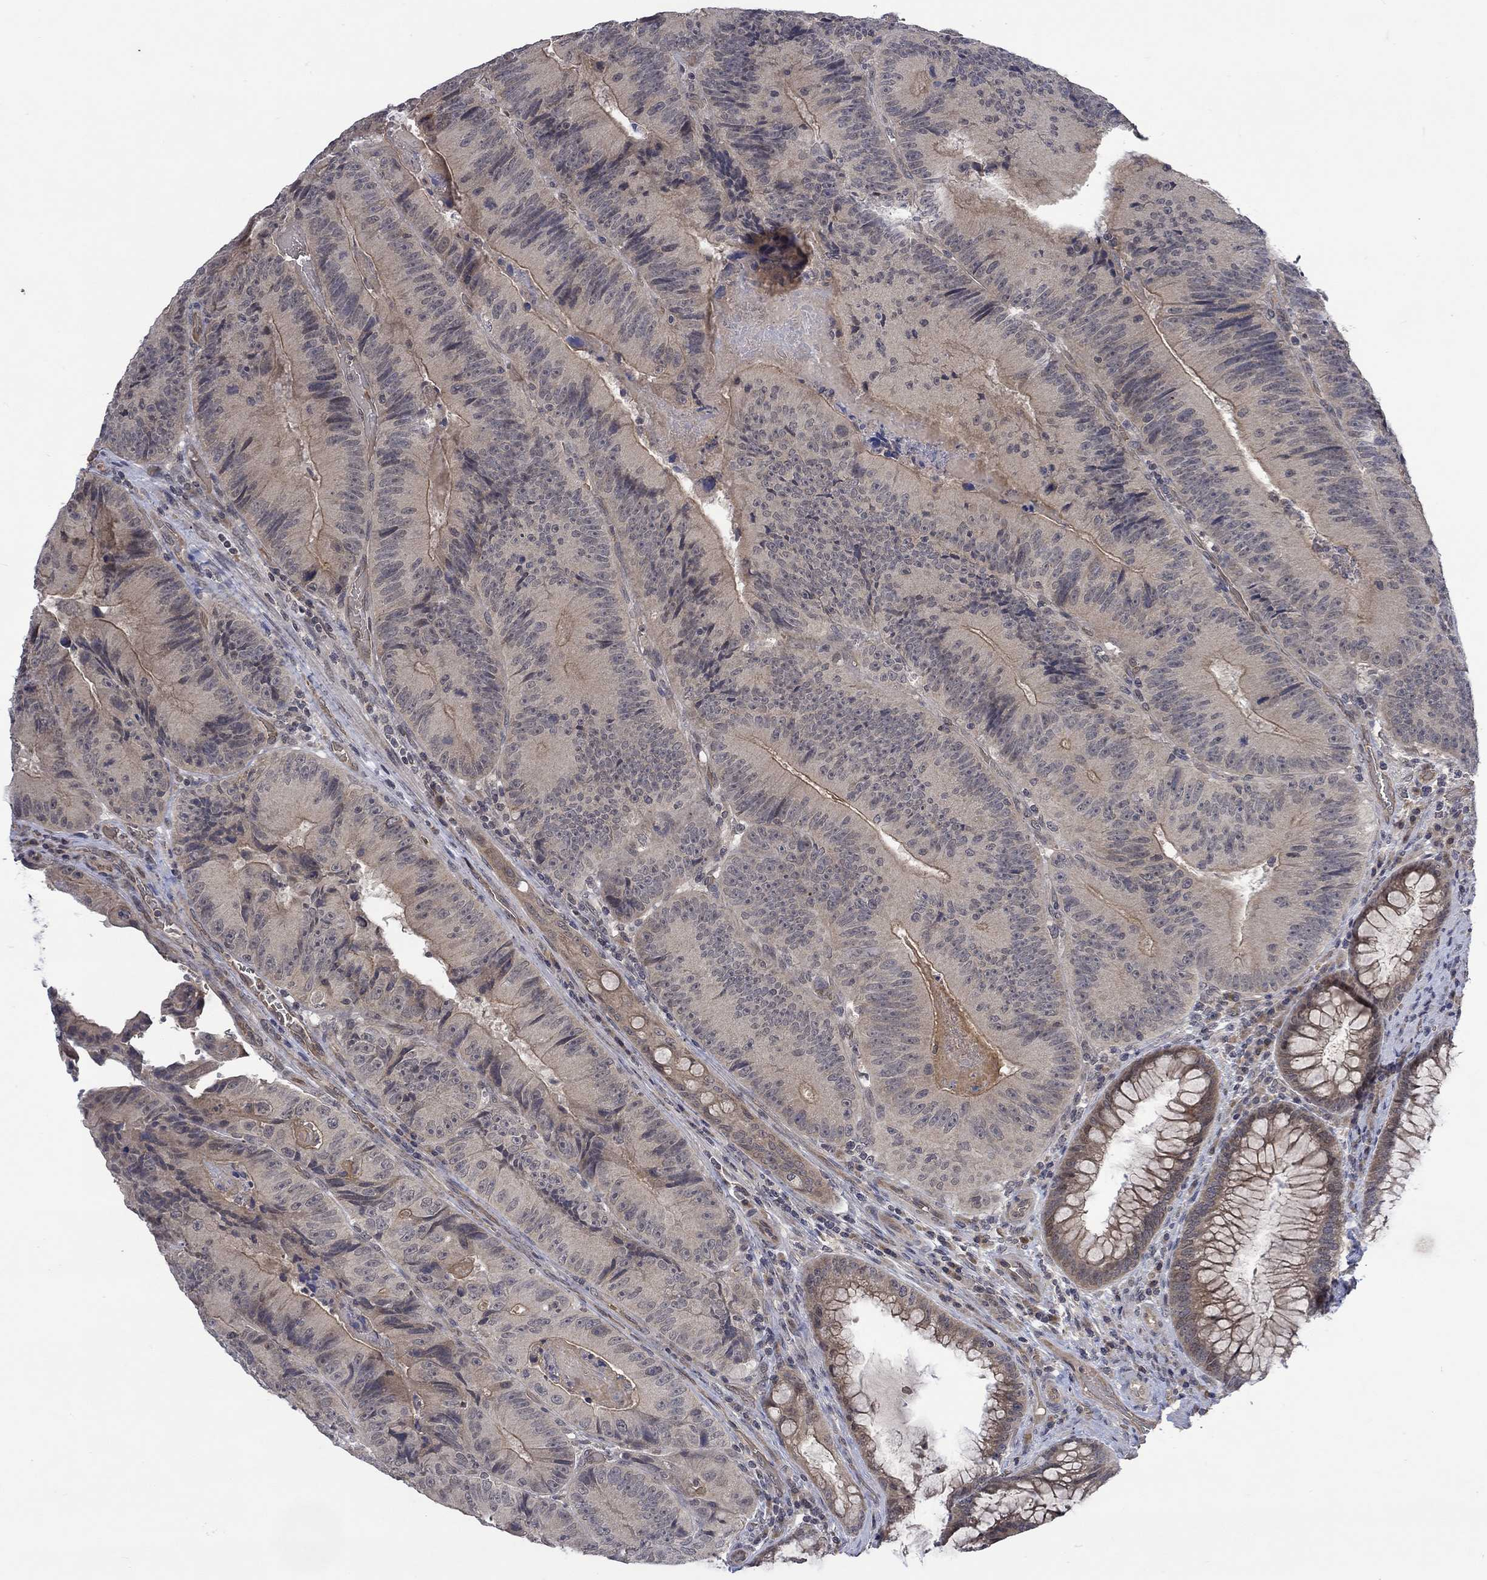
{"staining": {"intensity": "moderate", "quantity": "<25%", "location": "cytoplasmic/membranous"}, "tissue": "colorectal cancer", "cell_type": "Tumor cells", "image_type": "cancer", "snomed": [{"axis": "morphology", "description": "Adenocarcinoma, NOS"}, {"axis": "topography", "description": "Colon"}], "caption": "Colorectal adenocarcinoma tissue shows moderate cytoplasmic/membranous expression in approximately <25% of tumor cells", "gene": "GRIN2D", "patient": {"sex": "female", "age": 86}}